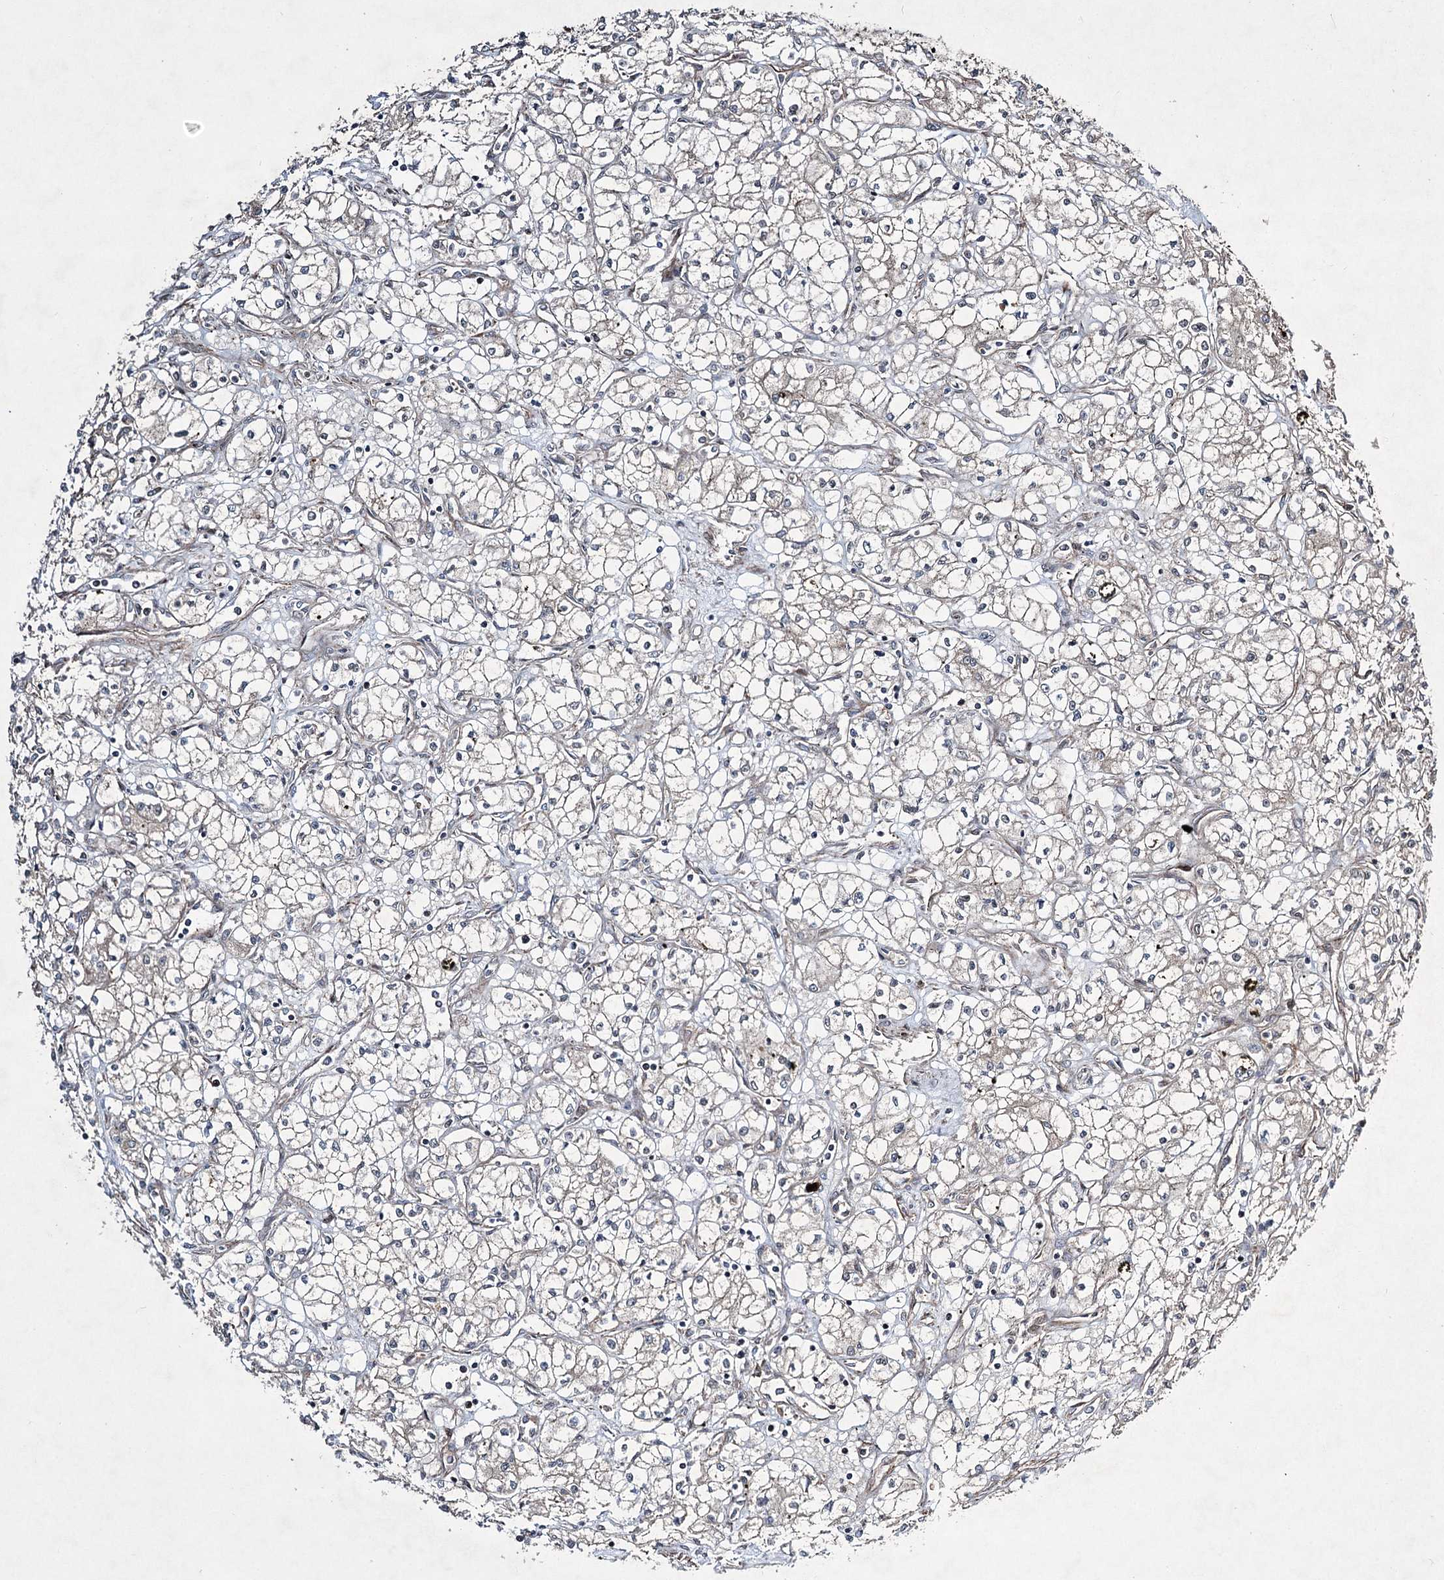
{"staining": {"intensity": "negative", "quantity": "none", "location": "none"}, "tissue": "renal cancer", "cell_type": "Tumor cells", "image_type": "cancer", "snomed": [{"axis": "morphology", "description": "Adenocarcinoma, NOS"}, {"axis": "topography", "description": "Kidney"}], "caption": "A high-resolution micrograph shows immunohistochemistry staining of renal adenocarcinoma, which exhibits no significant expression in tumor cells.", "gene": "SERINC5", "patient": {"sex": "male", "age": 59}}